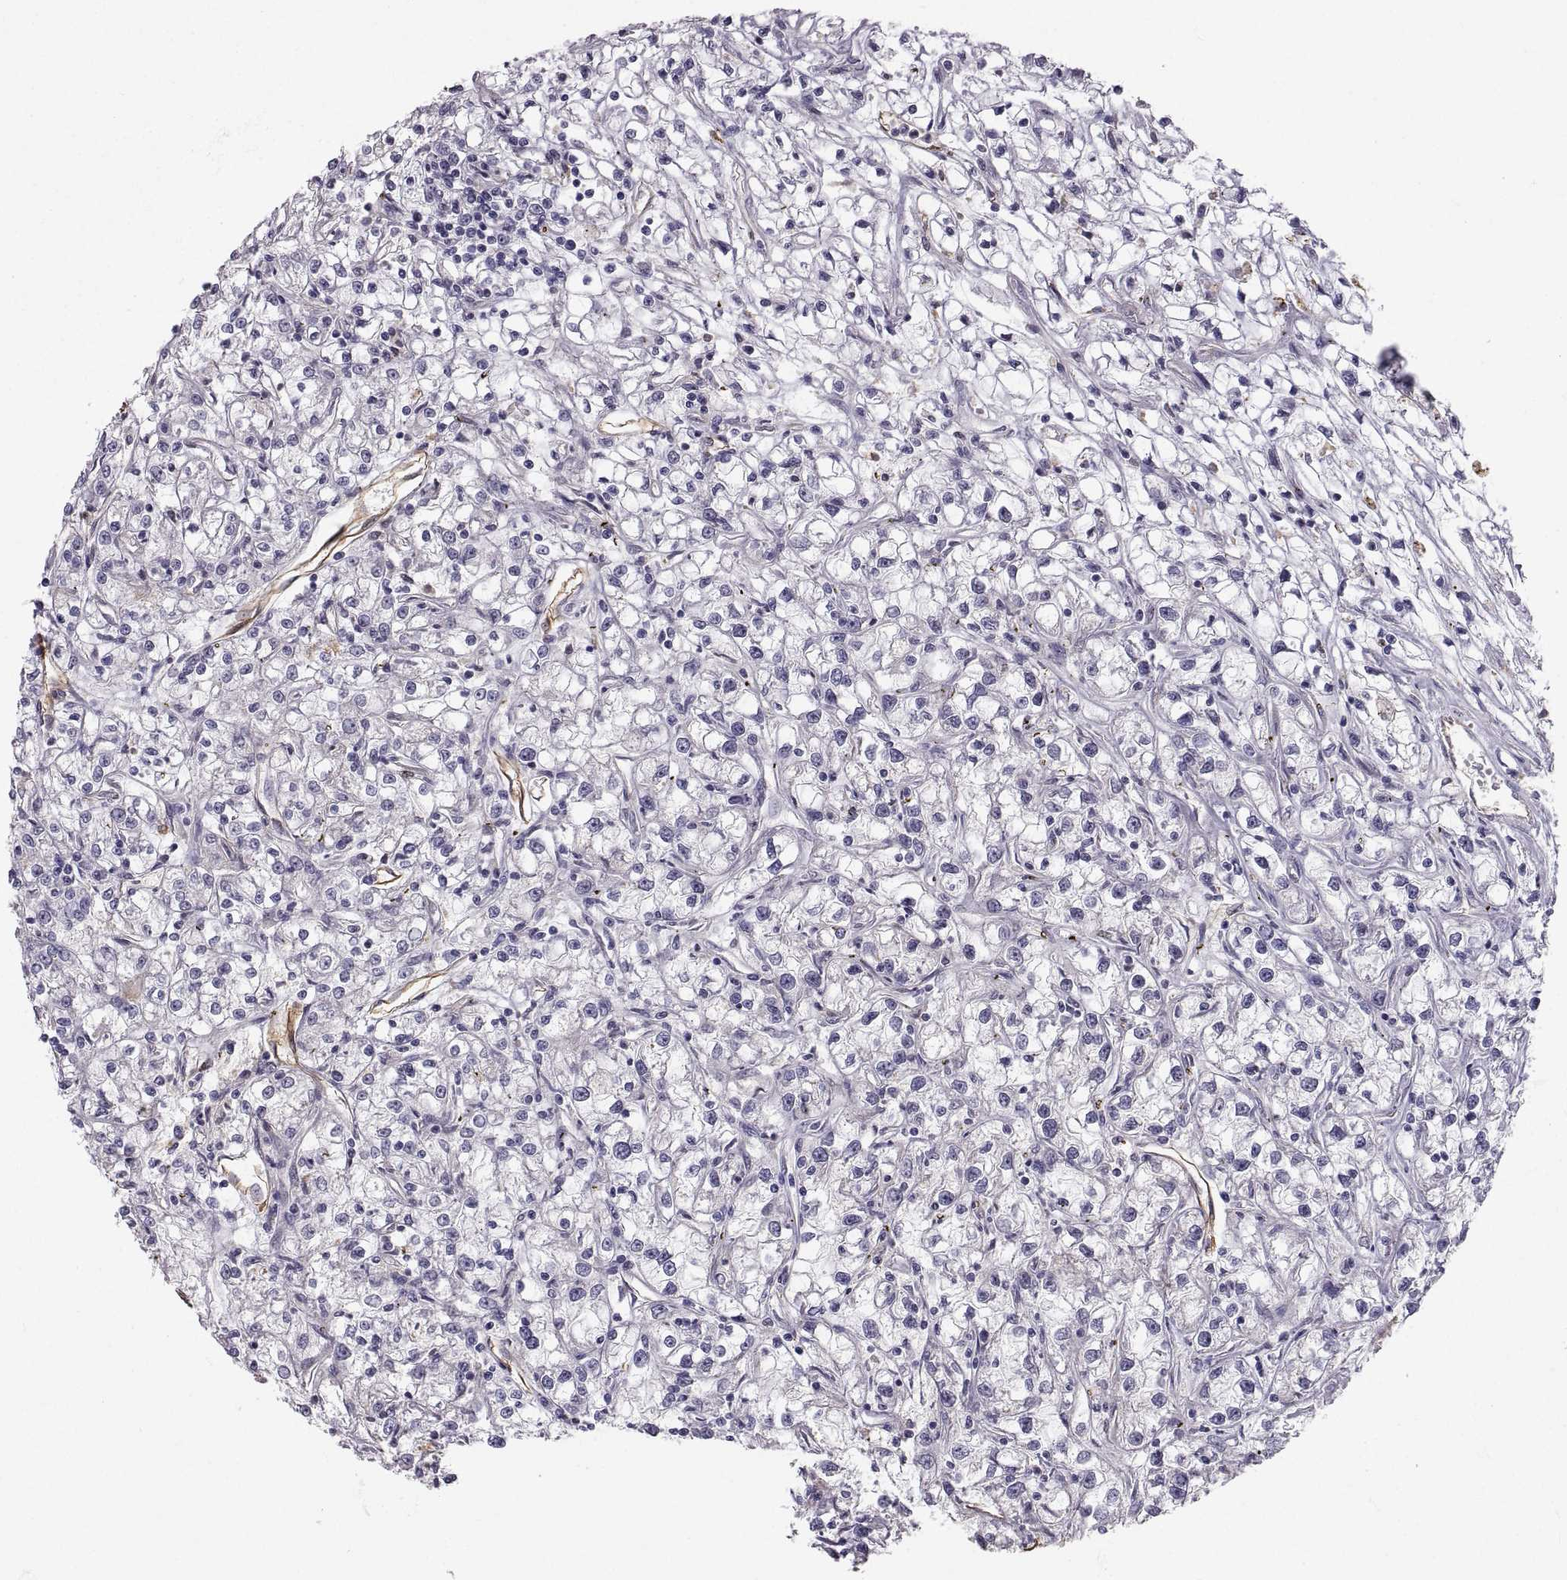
{"staining": {"intensity": "negative", "quantity": "none", "location": "none"}, "tissue": "renal cancer", "cell_type": "Tumor cells", "image_type": "cancer", "snomed": [{"axis": "morphology", "description": "Adenocarcinoma, NOS"}, {"axis": "topography", "description": "Kidney"}], "caption": "Tumor cells are negative for brown protein staining in renal cancer. Nuclei are stained in blue.", "gene": "PGM5", "patient": {"sex": "female", "age": 59}}